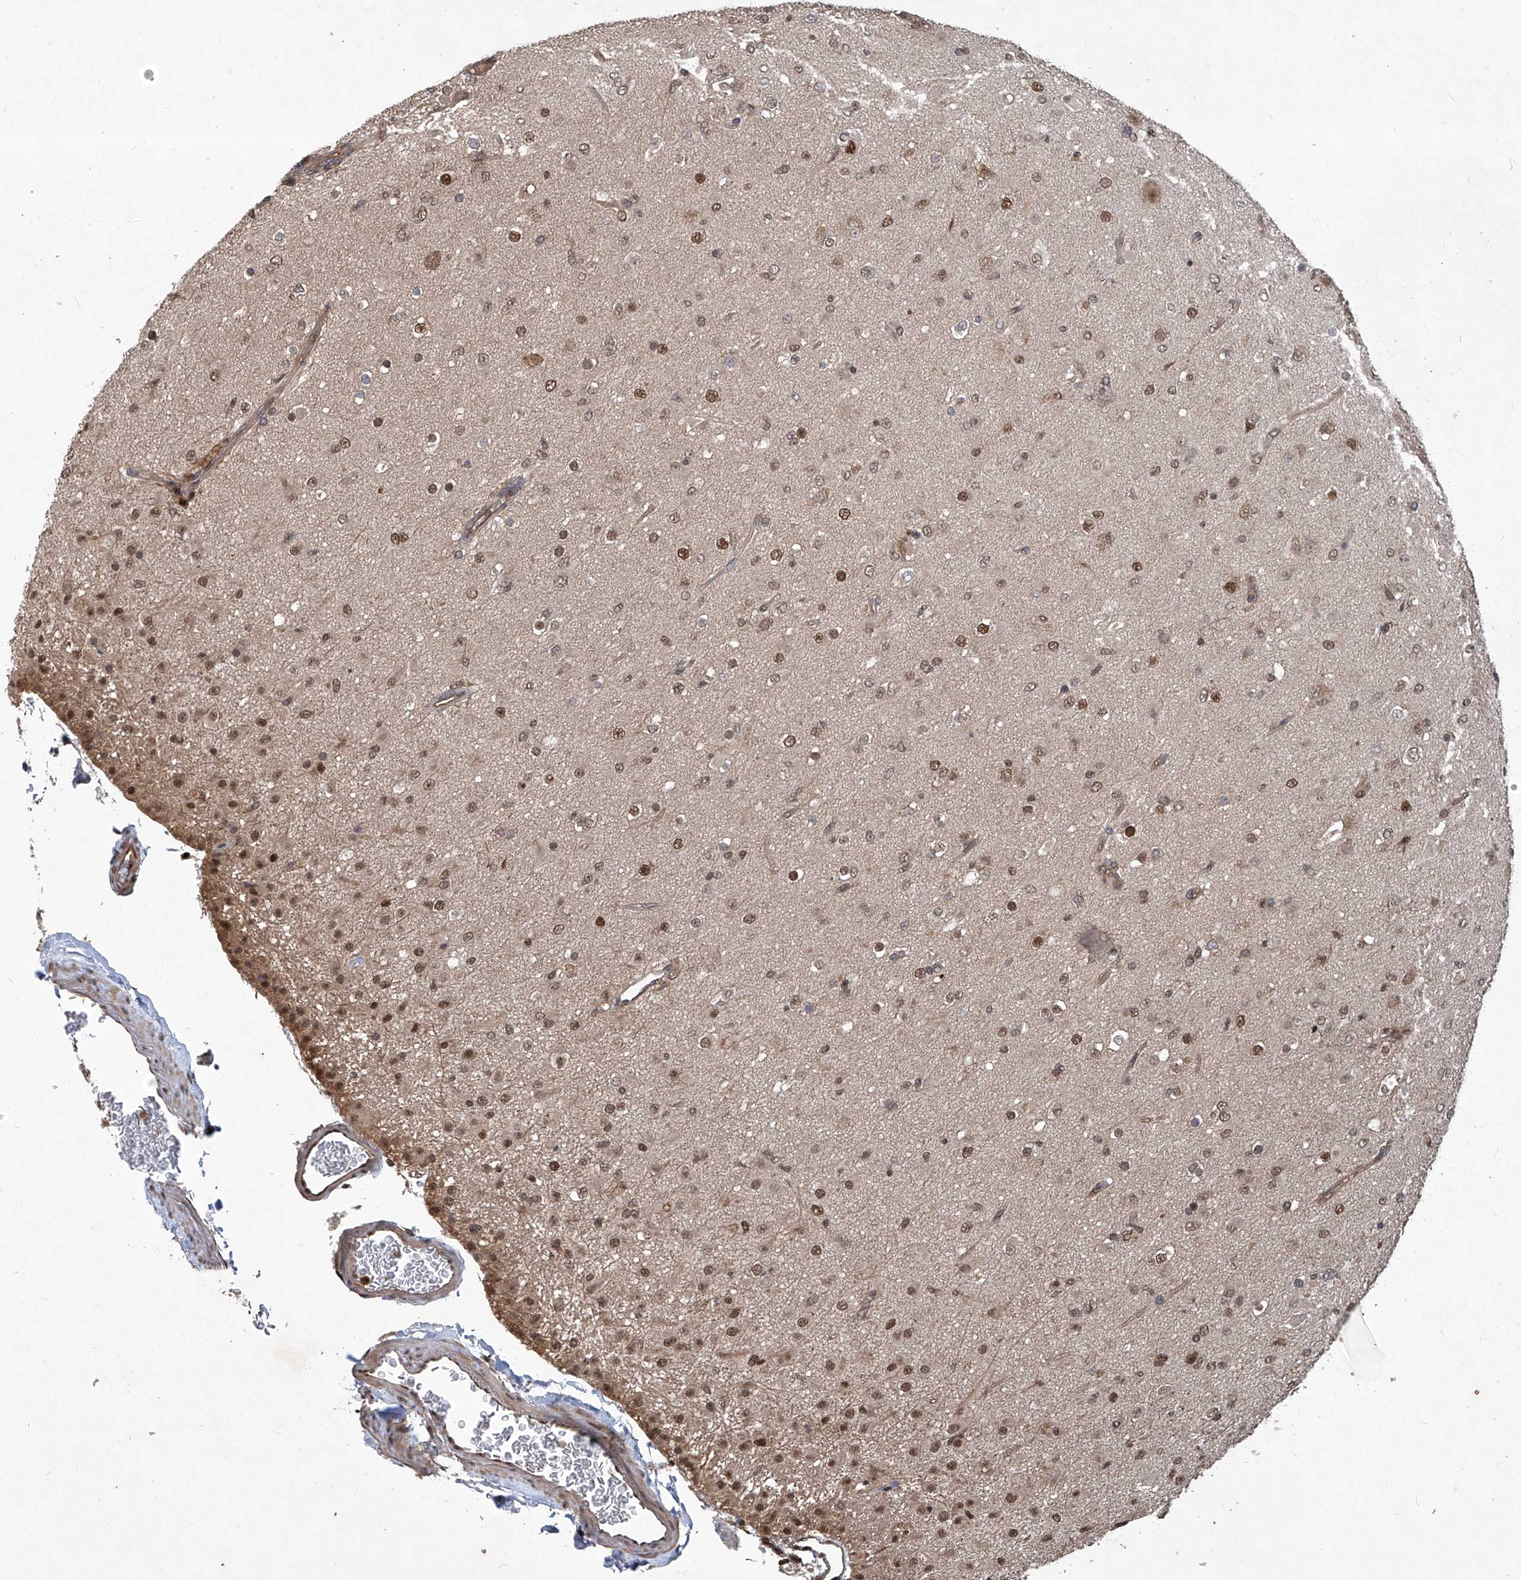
{"staining": {"intensity": "moderate", "quantity": ">75%", "location": "nuclear"}, "tissue": "glioma", "cell_type": "Tumor cells", "image_type": "cancer", "snomed": [{"axis": "morphology", "description": "Glioma, malignant, Low grade"}, {"axis": "topography", "description": "Brain"}], "caption": "Immunohistochemical staining of human glioma exhibits moderate nuclear protein positivity in approximately >75% of tumor cells. The staining was performed using DAB (3,3'-diaminobenzidine) to visualize the protein expression in brown, while the nuclei were stained in blue with hematoxylin (Magnification: 20x).", "gene": "PSMB1", "patient": {"sex": "male", "age": 65}}